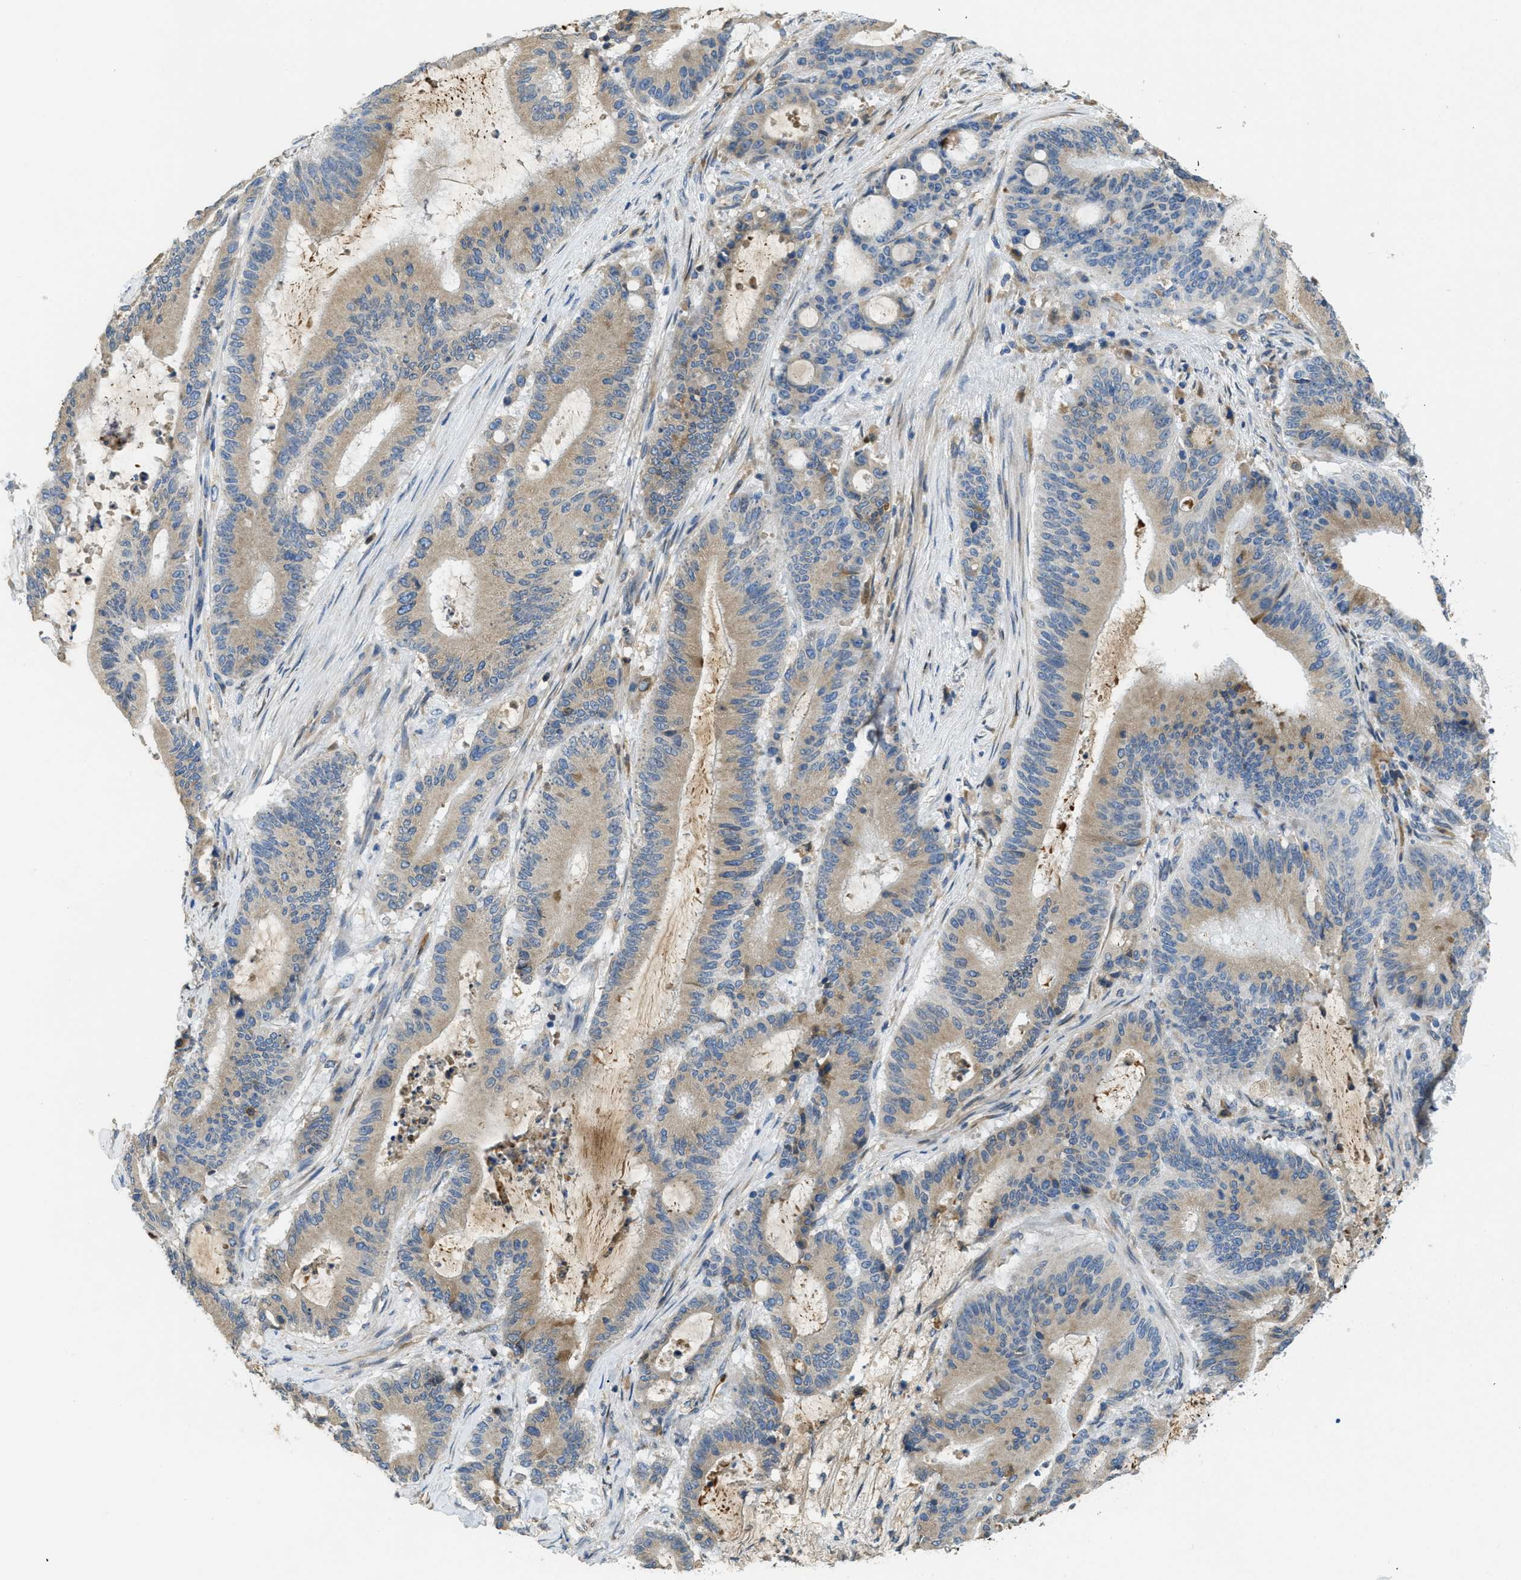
{"staining": {"intensity": "weak", "quantity": "25%-75%", "location": "cytoplasmic/membranous"}, "tissue": "liver cancer", "cell_type": "Tumor cells", "image_type": "cancer", "snomed": [{"axis": "morphology", "description": "Cholangiocarcinoma"}, {"axis": "topography", "description": "Liver"}], "caption": "Liver cancer stained for a protein reveals weak cytoplasmic/membranous positivity in tumor cells. (IHC, brightfield microscopy, high magnification).", "gene": "MPDU1", "patient": {"sex": "female", "age": 73}}